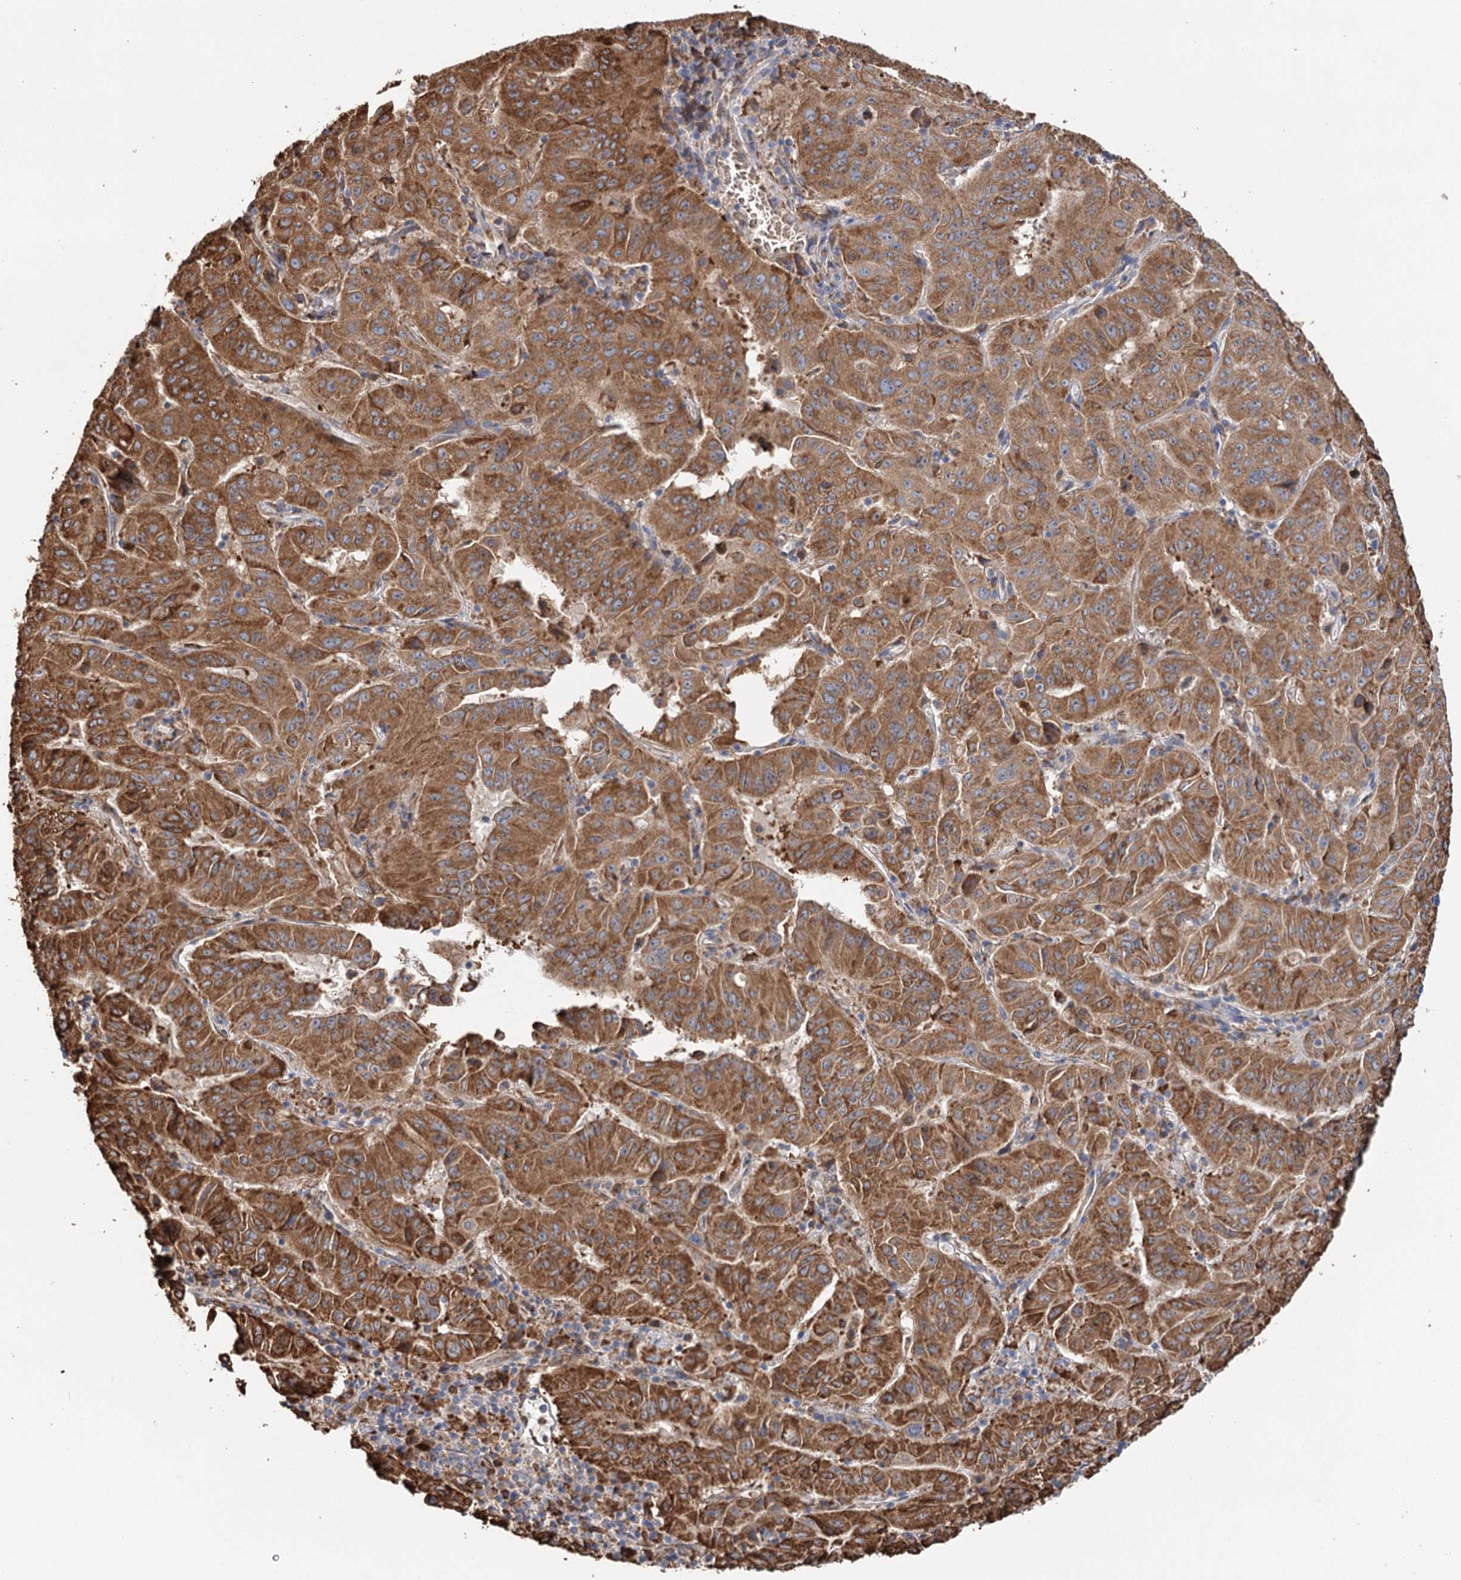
{"staining": {"intensity": "strong", "quantity": ">75%", "location": "cytoplasmic/membranous"}, "tissue": "pancreatic cancer", "cell_type": "Tumor cells", "image_type": "cancer", "snomed": [{"axis": "morphology", "description": "Adenocarcinoma, NOS"}, {"axis": "topography", "description": "Pancreas"}], "caption": "Tumor cells show high levels of strong cytoplasmic/membranous positivity in approximately >75% of cells in adenocarcinoma (pancreatic).", "gene": "VEGFA", "patient": {"sex": "male", "age": 63}}